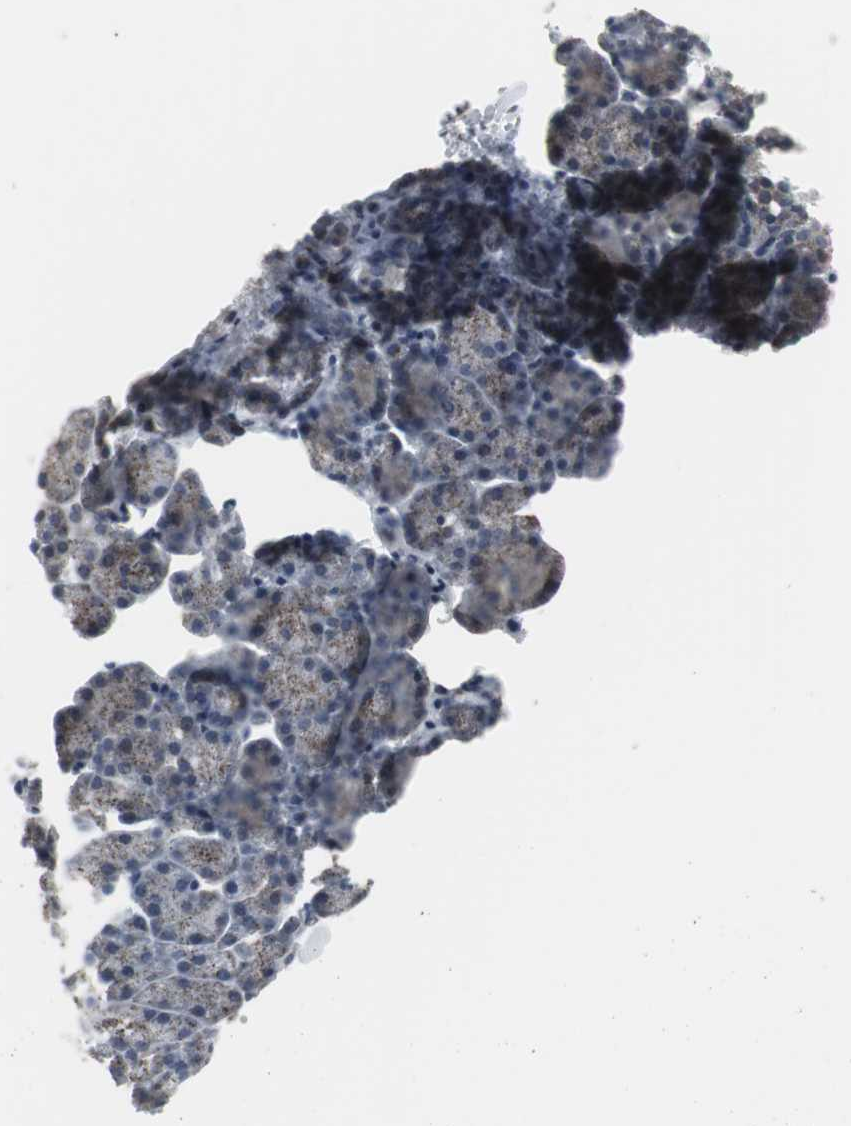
{"staining": {"intensity": "weak", "quantity": "<25%", "location": "cytoplasmic/membranous"}, "tissue": "salivary gland", "cell_type": "Glandular cells", "image_type": "normal", "snomed": [{"axis": "morphology", "description": "Normal tissue, NOS"}, {"axis": "topography", "description": "Lymph node"}, {"axis": "topography", "description": "Salivary gland"}], "caption": "Micrograph shows no protein positivity in glandular cells of unremarkable salivary gland. (Stains: DAB immunohistochemistry with hematoxylin counter stain, Microscopy: brightfield microscopy at high magnification).", "gene": "ACAA1", "patient": {"sex": "male", "age": 8}}